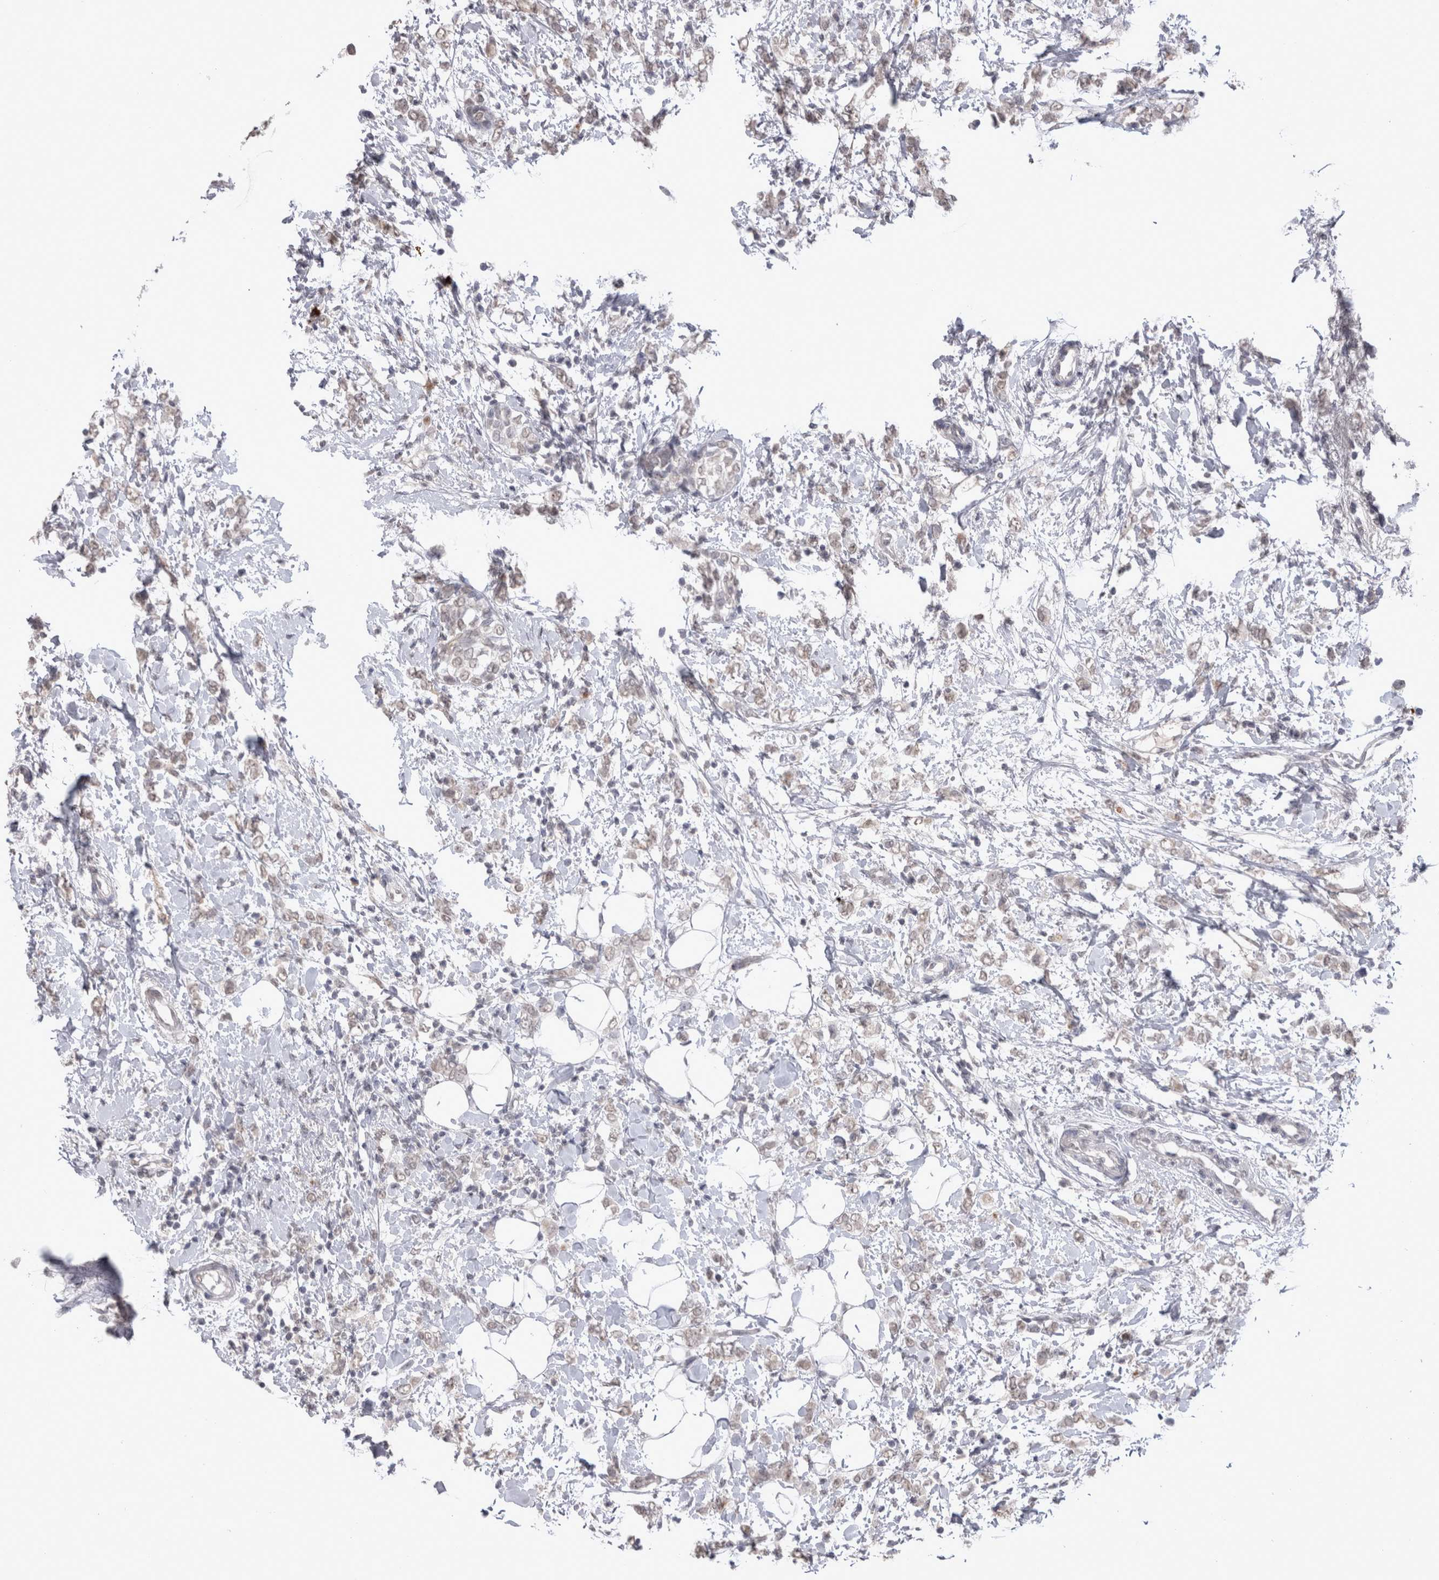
{"staining": {"intensity": "weak", "quantity": ">75%", "location": "nuclear"}, "tissue": "breast cancer", "cell_type": "Tumor cells", "image_type": "cancer", "snomed": [{"axis": "morphology", "description": "Normal tissue, NOS"}, {"axis": "morphology", "description": "Lobular carcinoma"}, {"axis": "topography", "description": "Breast"}], "caption": "Breast cancer (lobular carcinoma) stained for a protein (brown) demonstrates weak nuclear positive staining in about >75% of tumor cells.", "gene": "DDX4", "patient": {"sex": "female", "age": 47}}